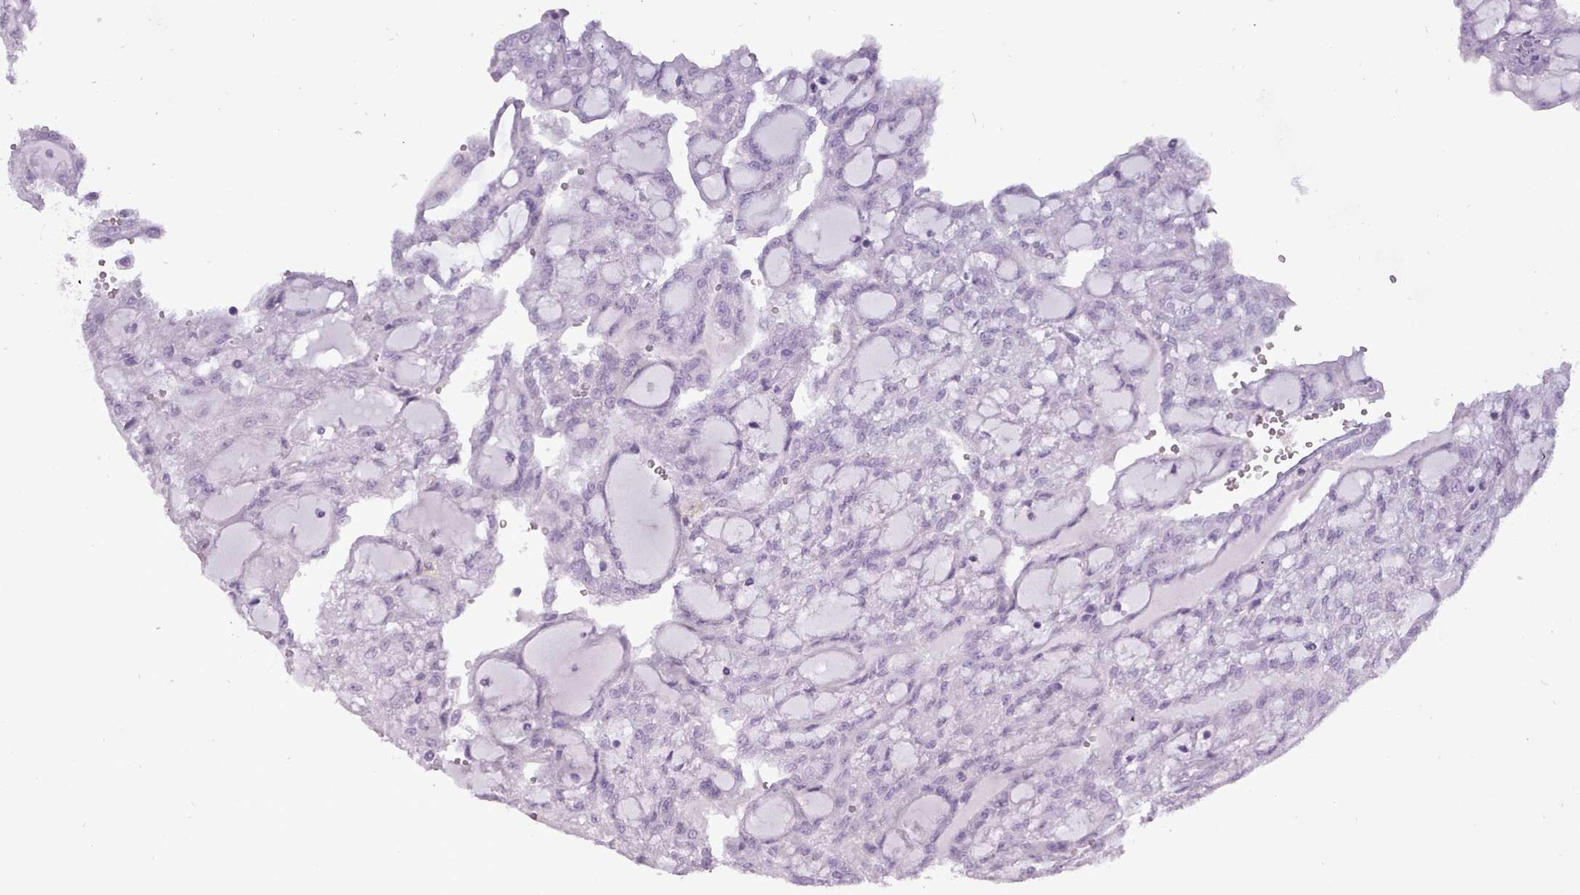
{"staining": {"intensity": "negative", "quantity": "none", "location": "none"}, "tissue": "renal cancer", "cell_type": "Tumor cells", "image_type": "cancer", "snomed": [{"axis": "morphology", "description": "Adenocarcinoma, NOS"}, {"axis": "topography", "description": "Kidney"}], "caption": "A micrograph of renal cancer stained for a protein shows no brown staining in tumor cells.", "gene": "BDKRB2", "patient": {"sex": "male", "age": 63}}